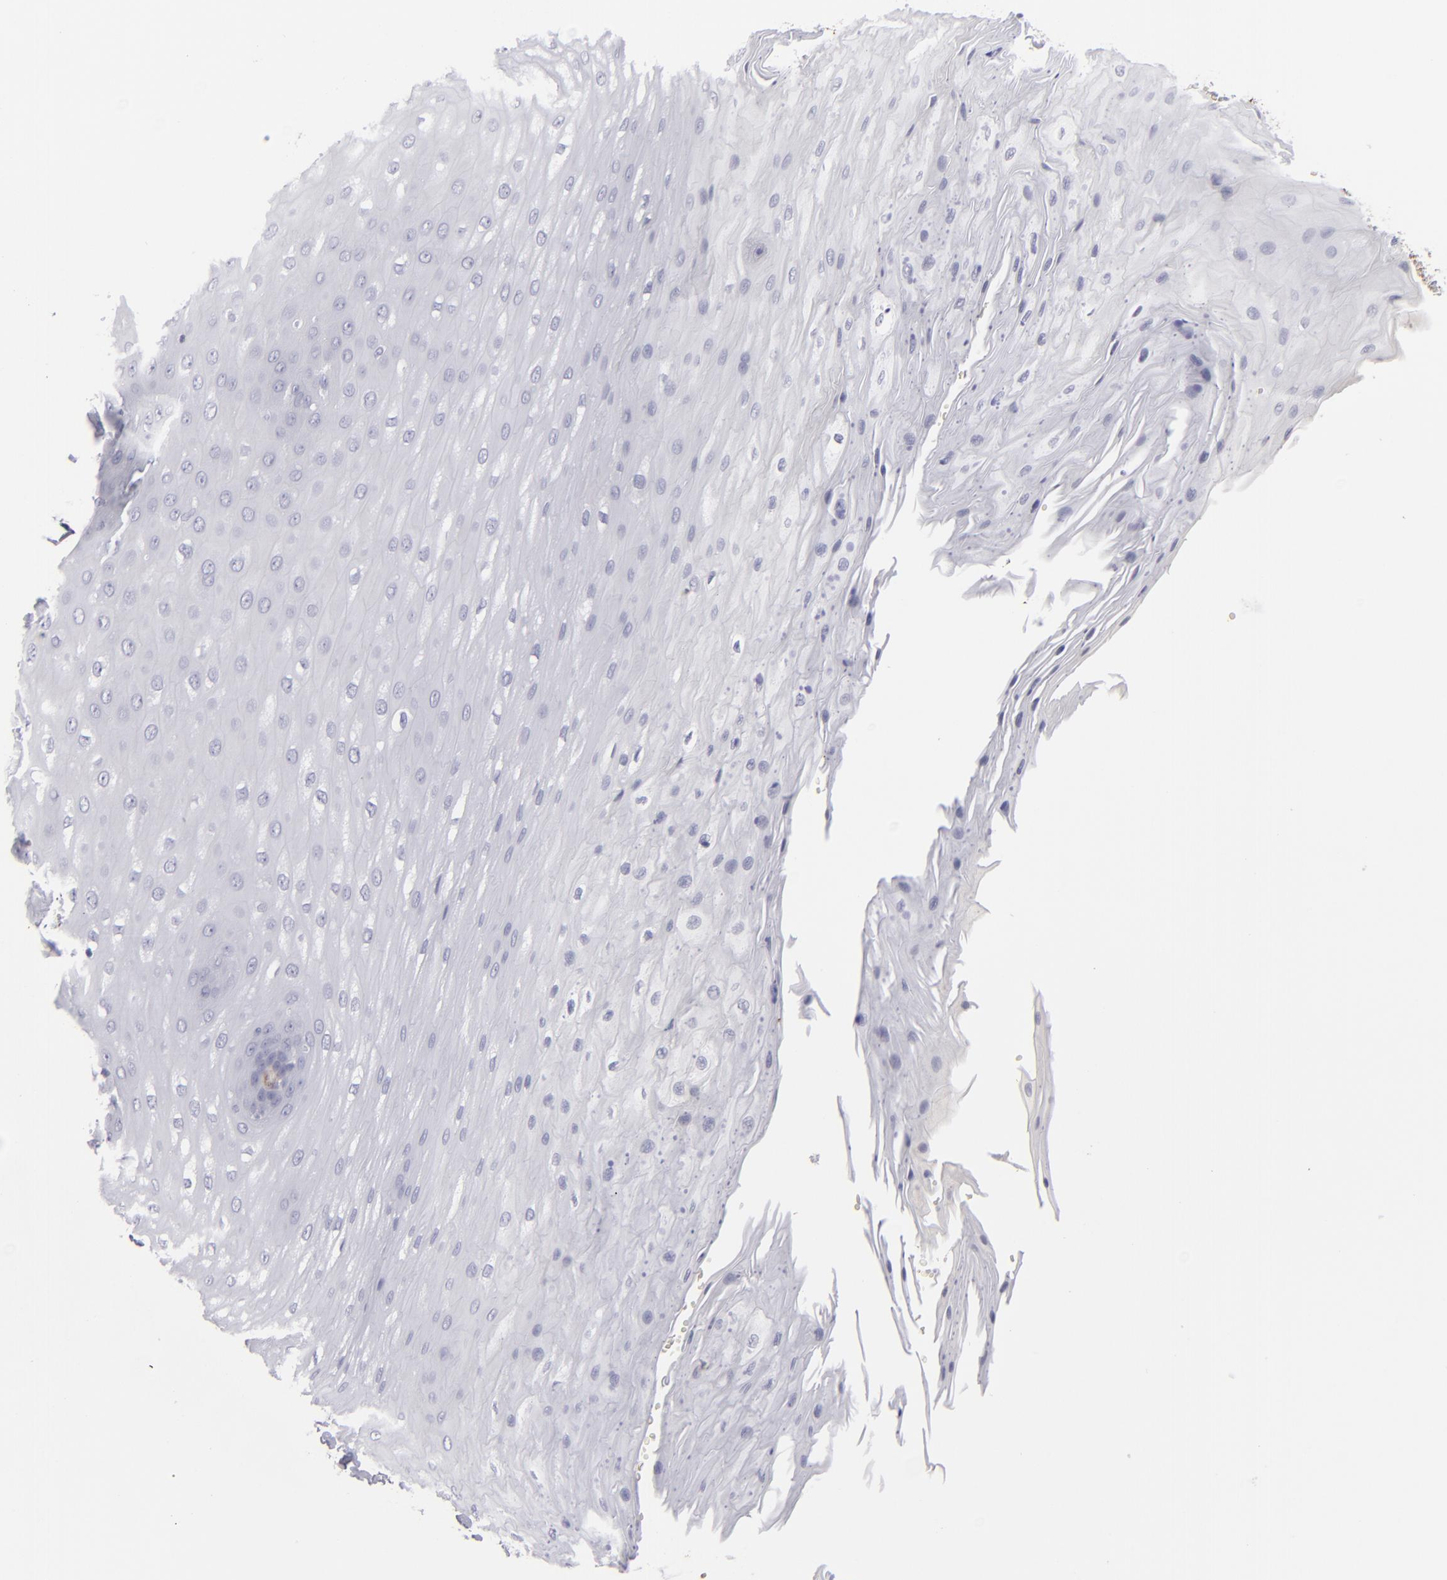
{"staining": {"intensity": "moderate", "quantity": "<25%", "location": "cytoplasmic/membranous"}, "tissue": "esophagus", "cell_type": "Squamous epithelial cells", "image_type": "normal", "snomed": [{"axis": "morphology", "description": "Normal tissue, NOS"}, {"axis": "topography", "description": "Esophagus"}], "caption": "Squamous epithelial cells display moderate cytoplasmic/membranous expression in about <25% of cells in benign esophagus. (IHC, brightfield microscopy, high magnification).", "gene": "MCAM", "patient": {"sex": "male", "age": 62}}